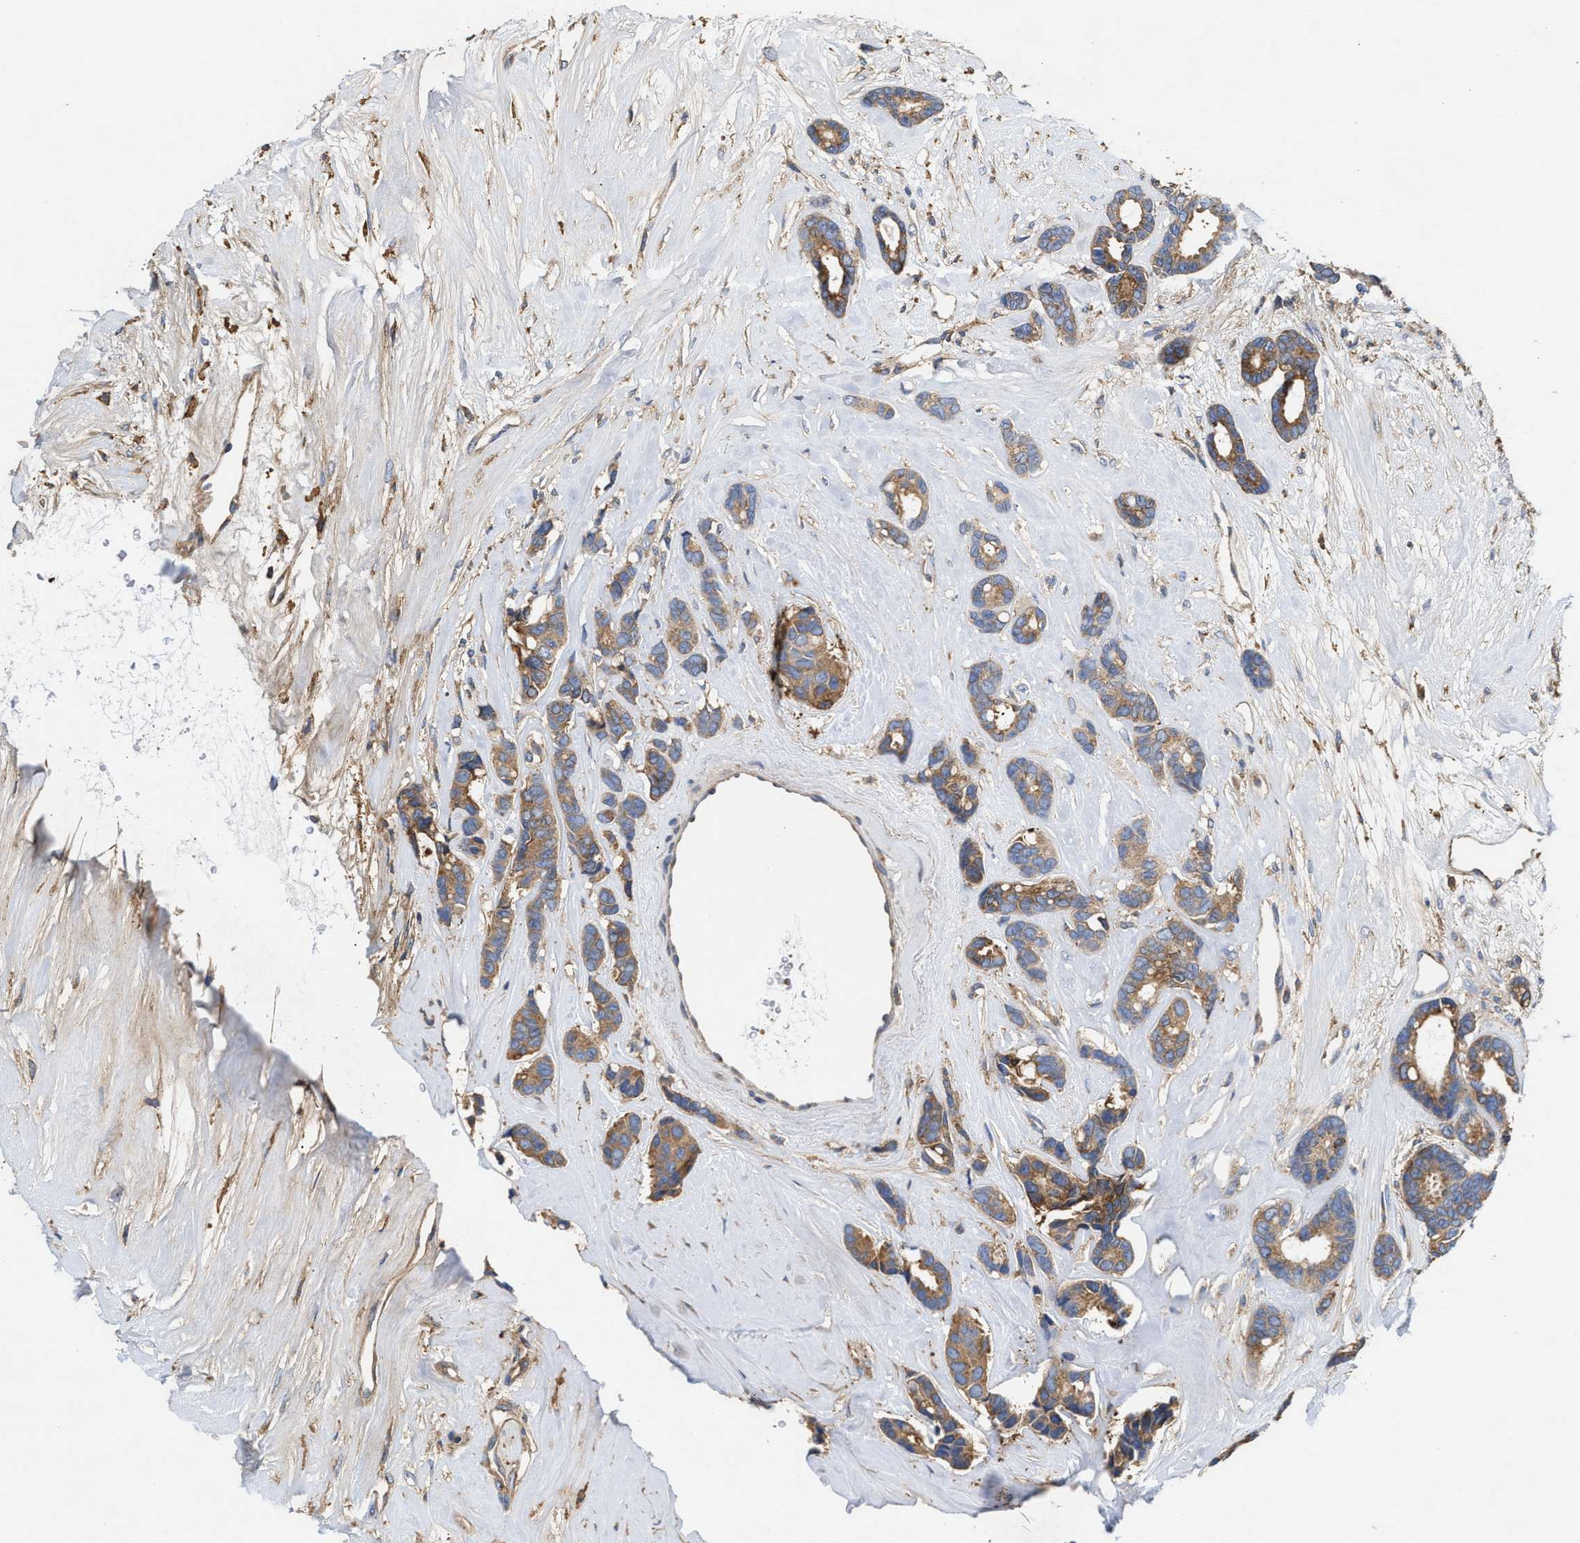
{"staining": {"intensity": "moderate", "quantity": ">75%", "location": "cytoplasmic/membranous"}, "tissue": "breast cancer", "cell_type": "Tumor cells", "image_type": "cancer", "snomed": [{"axis": "morphology", "description": "Duct carcinoma"}, {"axis": "topography", "description": "Breast"}], "caption": "Infiltrating ductal carcinoma (breast) stained with a protein marker reveals moderate staining in tumor cells.", "gene": "KLB", "patient": {"sex": "female", "age": 87}}